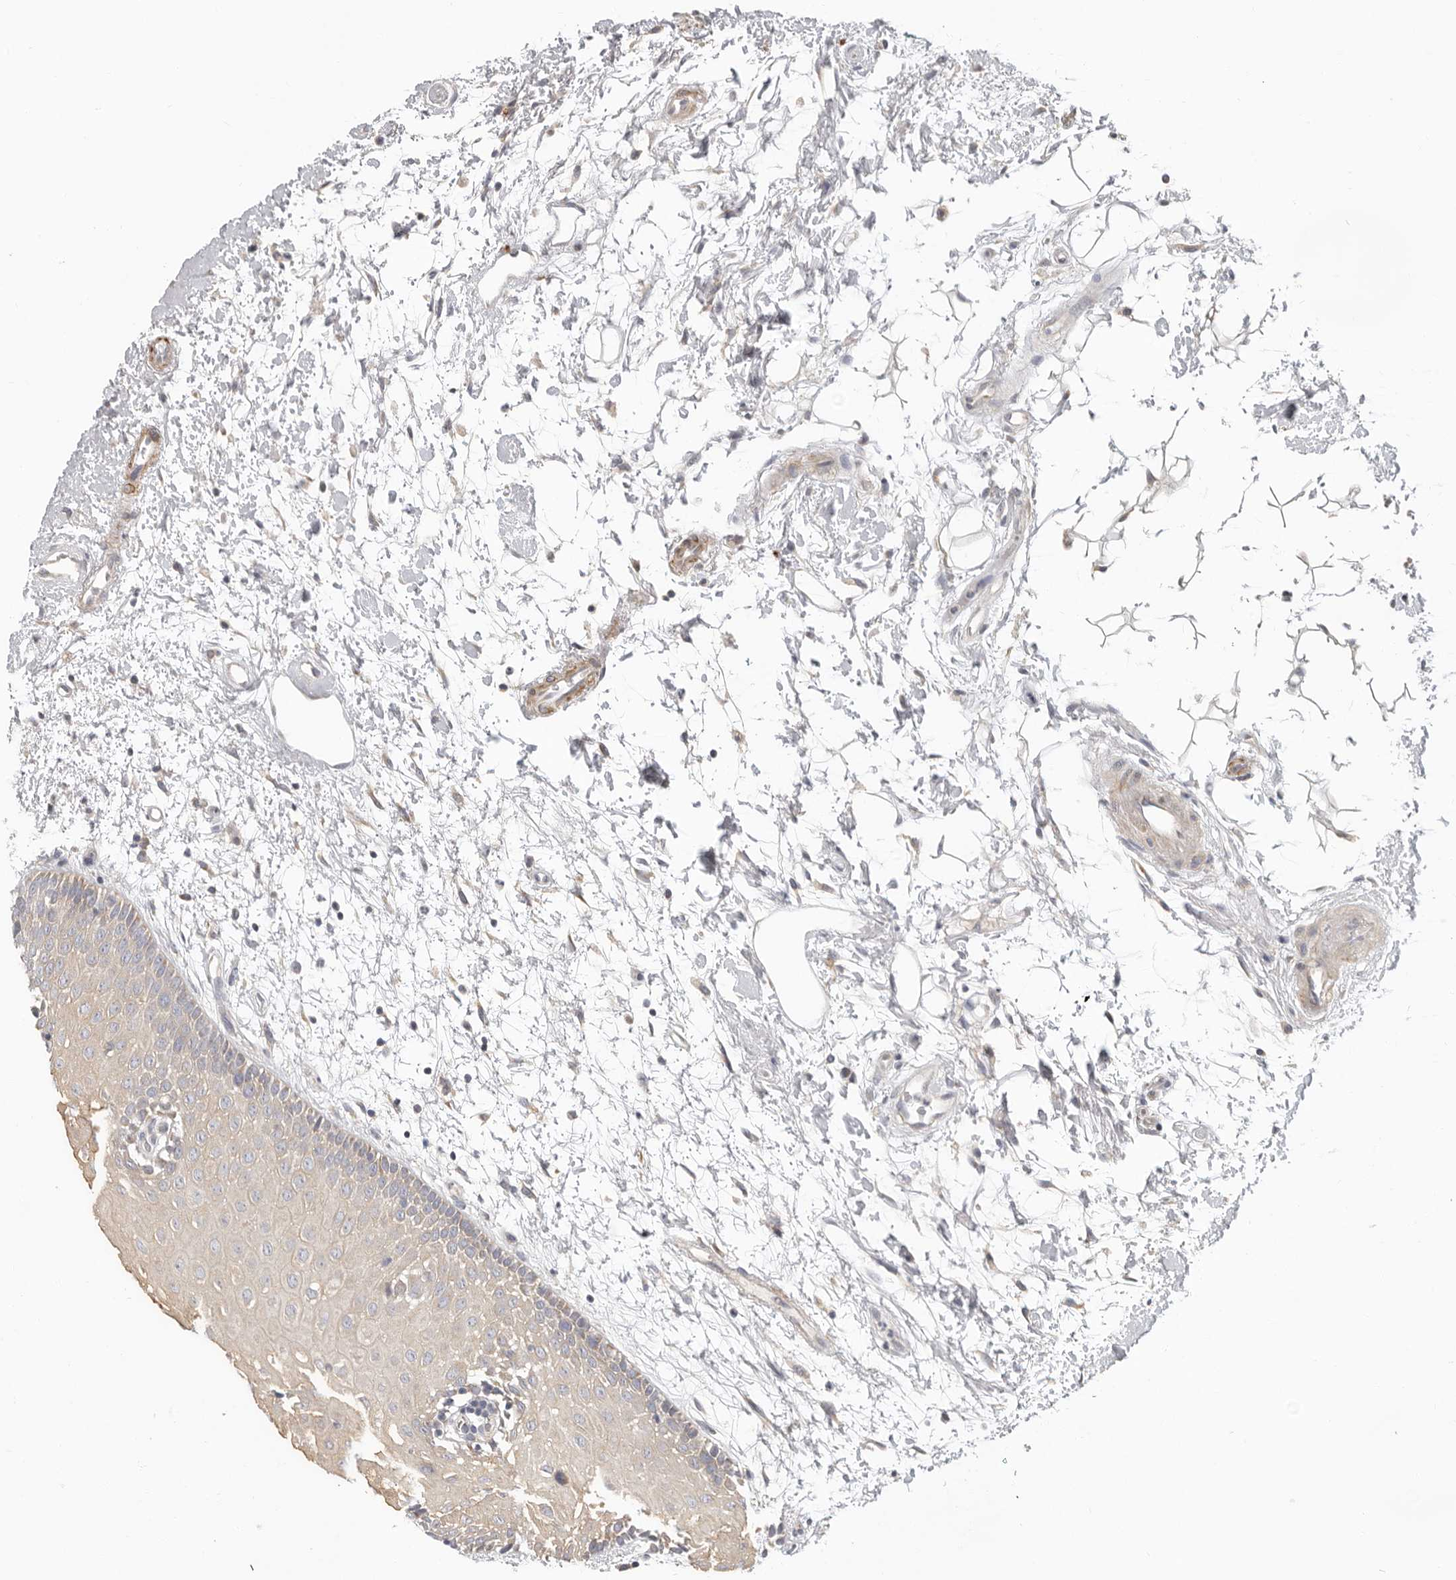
{"staining": {"intensity": "moderate", "quantity": ">75%", "location": "cytoplasmic/membranous"}, "tissue": "oral mucosa", "cell_type": "Squamous epithelial cells", "image_type": "normal", "snomed": [{"axis": "morphology", "description": "Normal tissue, NOS"}, {"axis": "topography", "description": "Skeletal muscle"}, {"axis": "topography", "description": "Oral tissue"}, {"axis": "topography", "description": "Peripheral nerve tissue"}], "caption": "This photomicrograph shows unremarkable oral mucosa stained with IHC to label a protein in brown. The cytoplasmic/membranous of squamous epithelial cells show moderate positivity for the protein. Nuclei are counter-stained blue.", "gene": "UNK", "patient": {"sex": "female", "age": 84}}